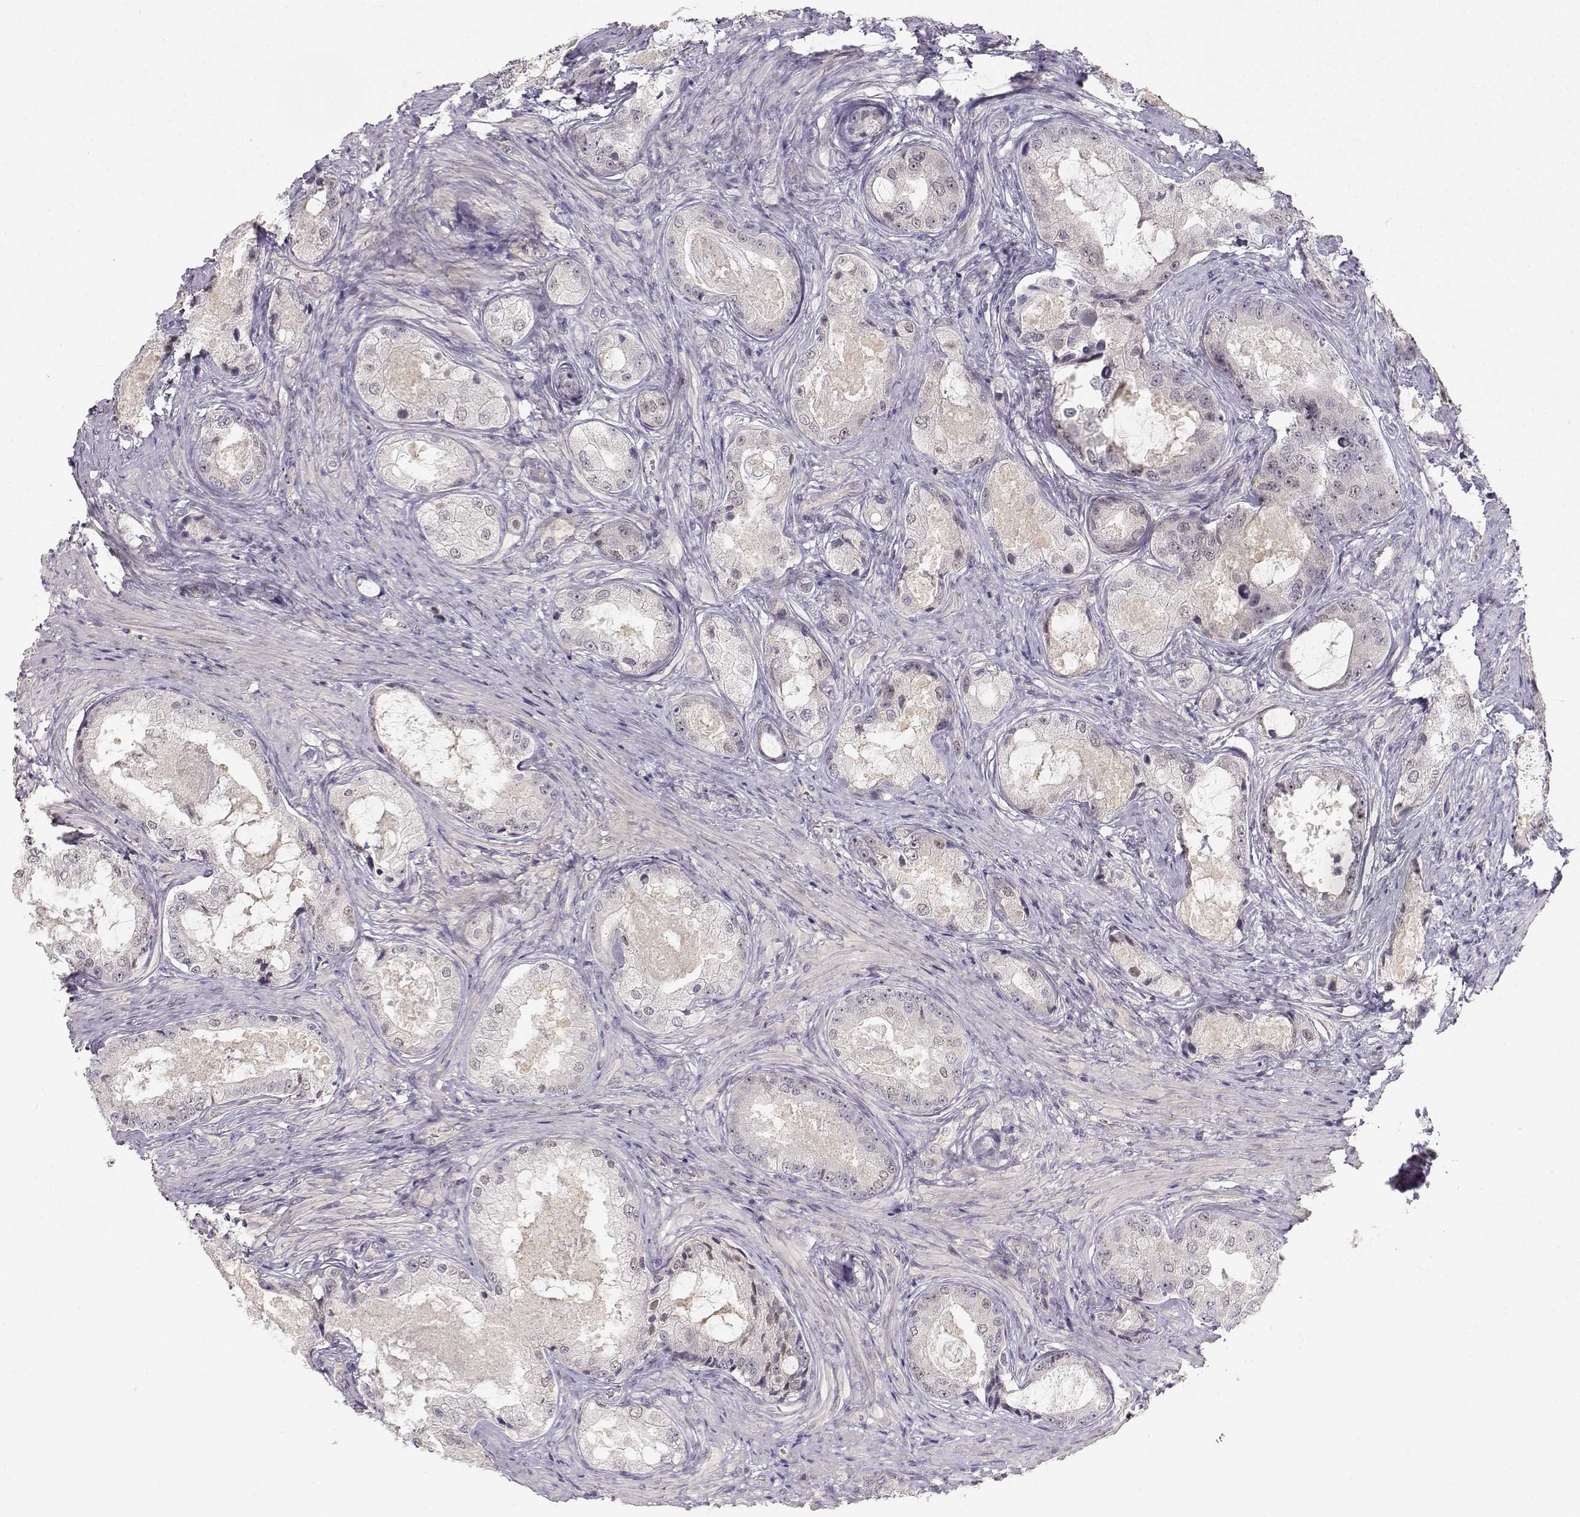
{"staining": {"intensity": "negative", "quantity": "none", "location": "none"}, "tissue": "prostate cancer", "cell_type": "Tumor cells", "image_type": "cancer", "snomed": [{"axis": "morphology", "description": "Adenocarcinoma, Low grade"}, {"axis": "topography", "description": "Prostate"}], "caption": "Photomicrograph shows no protein positivity in tumor cells of prostate cancer (adenocarcinoma (low-grade)) tissue.", "gene": "EAF2", "patient": {"sex": "male", "age": 68}}